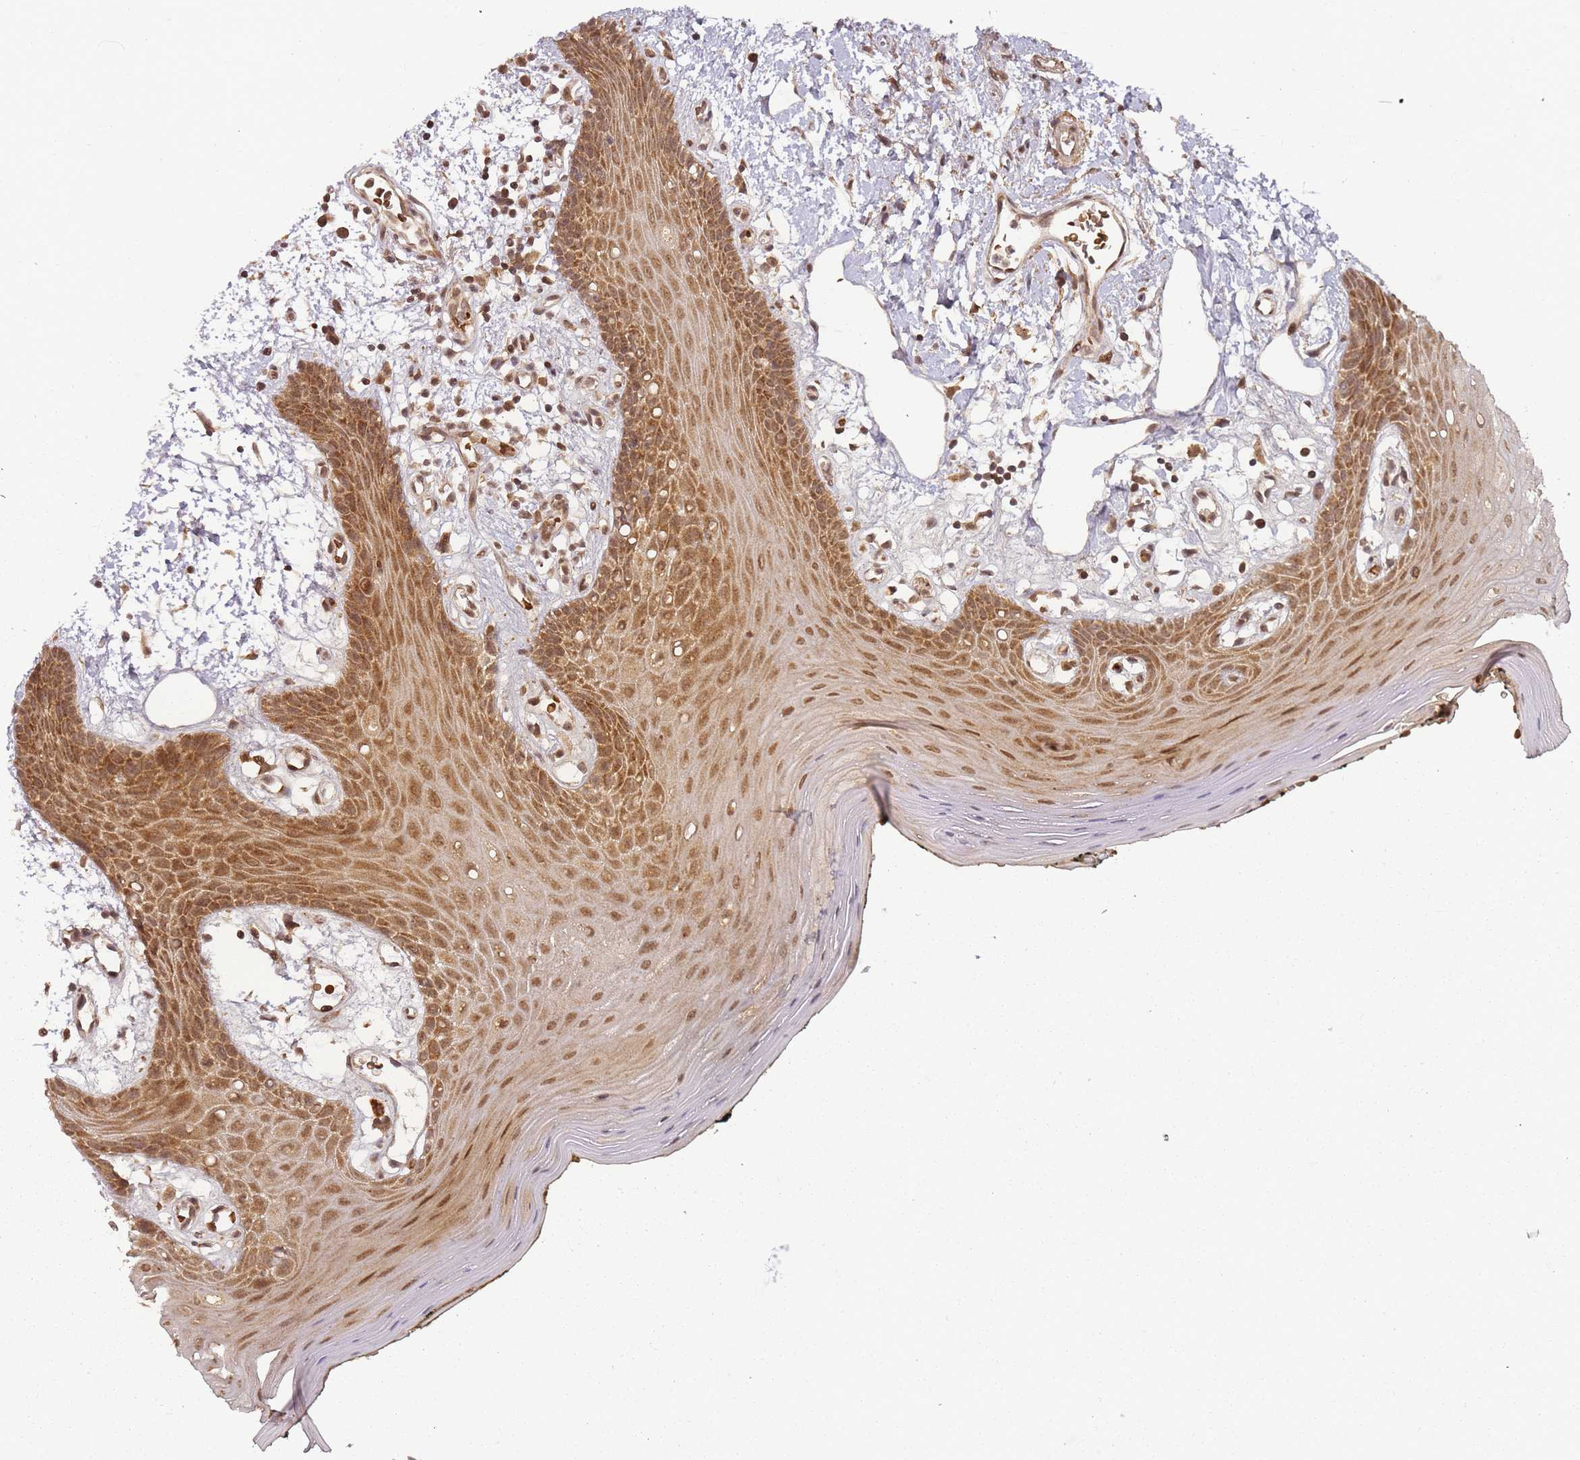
{"staining": {"intensity": "moderate", "quantity": ">75%", "location": "nuclear"}, "tissue": "oral mucosa", "cell_type": "Squamous epithelial cells", "image_type": "normal", "snomed": [{"axis": "morphology", "description": "Normal tissue, NOS"}, {"axis": "topography", "description": "Oral tissue"}, {"axis": "topography", "description": "Tounge, NOS"}], "caption": "Immunohistochemical staining of benign human oral mucosa displays >75% levels of moderate nuclear protein staining in approximately >75% of squamous epithelial cells. The staining was performed using DAB, with brown indicating positive protein expression. Nuclei are stained blue with hematoxylin.", "gene": "ZNF497", "patient": {"sex": "female", "age": 59}}